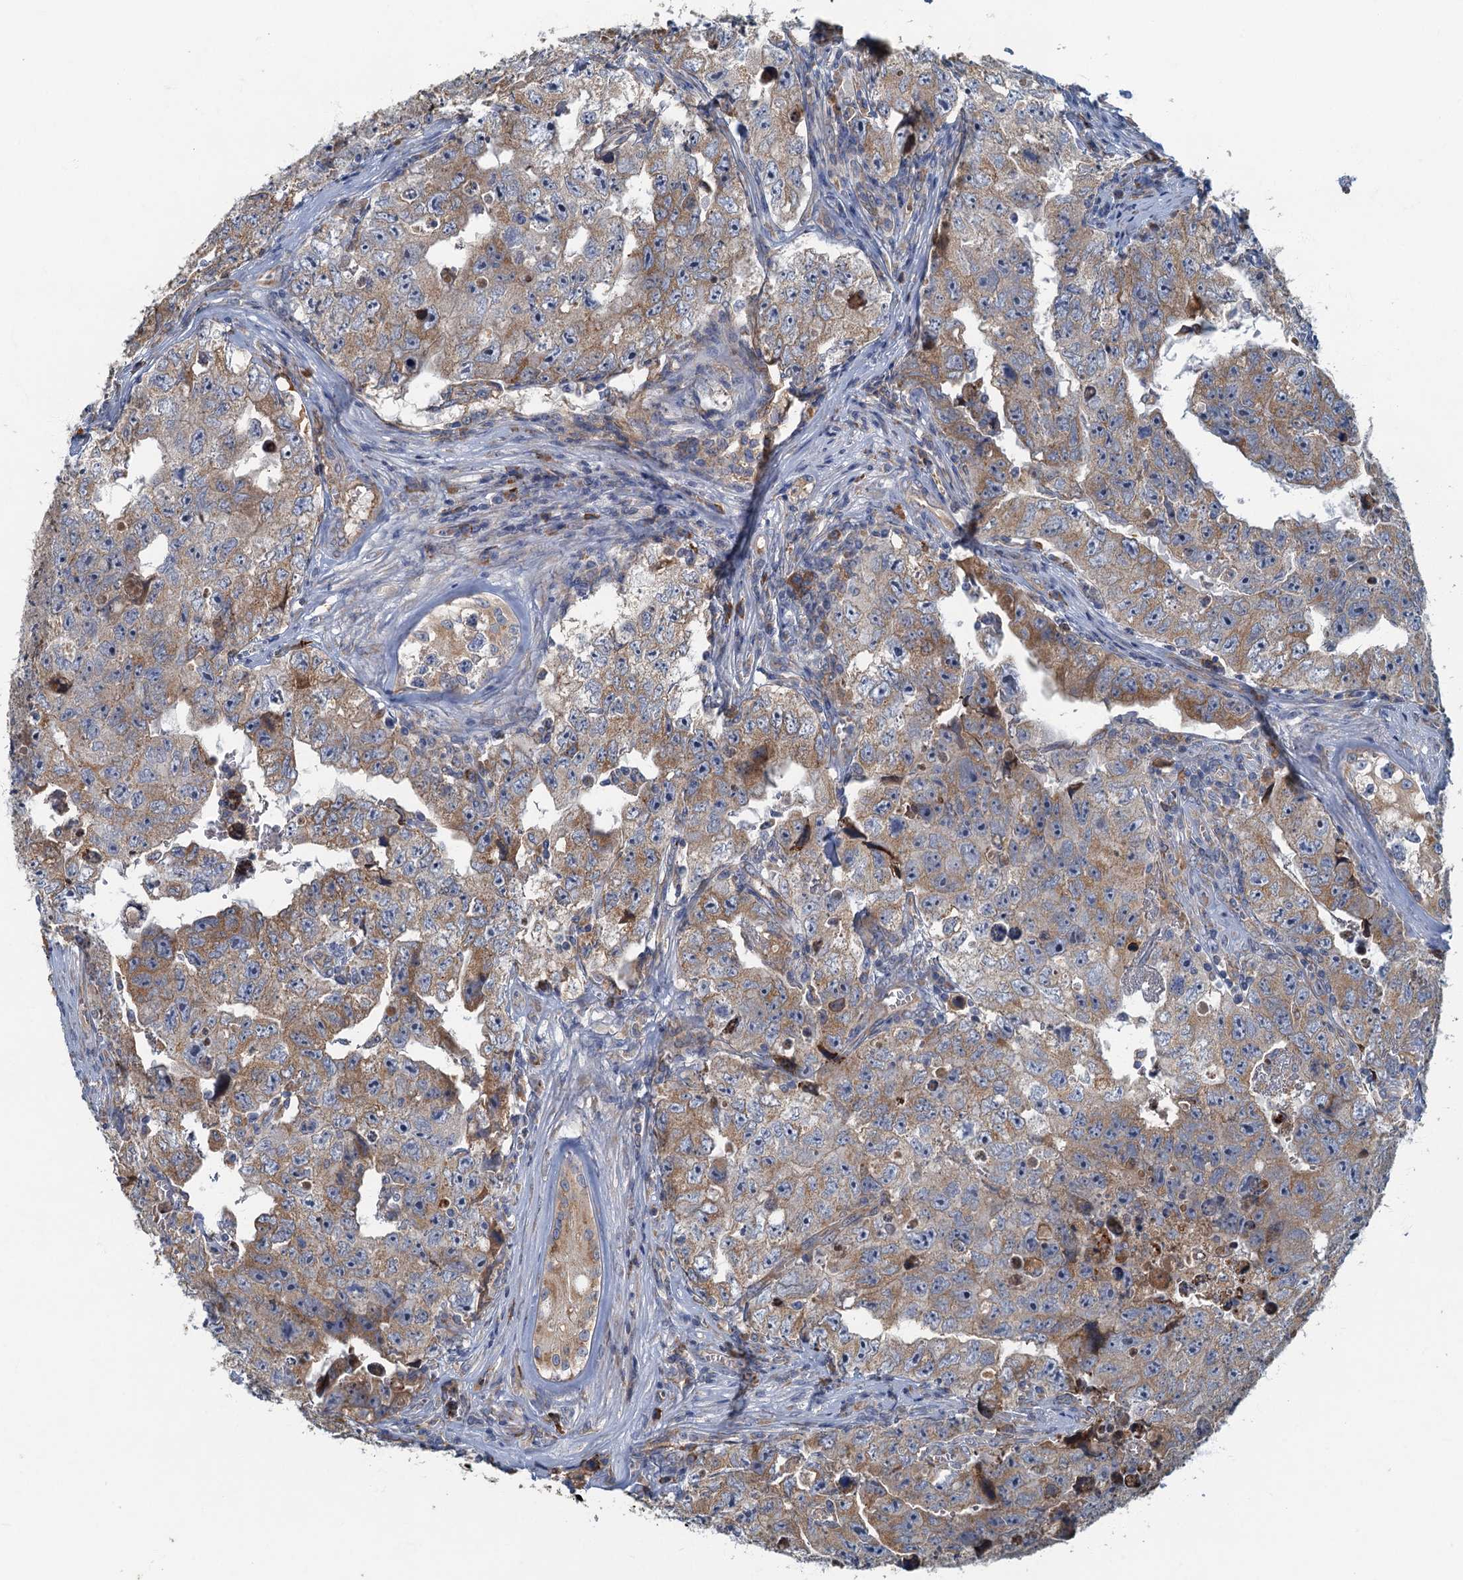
{"staining": {"intensity": "moderate", "quantity": ">75%", "location": "cytoplasmic/membranous"}, "tissue": "testis cancer", "cell_type": "Tumor cells", "image_type": "cancer", "snomed": [{"axis": "morphology", "description": "Carcinoma, Embryonal, NOS"}, {"axis": "topography", "description": "Testis"}], "caption": "There is medium levels of moderate cytoplasmic/membranous positivity in tumor cells of testis embryonal carcinoma, as demonstrated by immunohistochemical staining (brown color).", "gene": "SPDYC", "patient": {"sex": "male", "age": 17}}